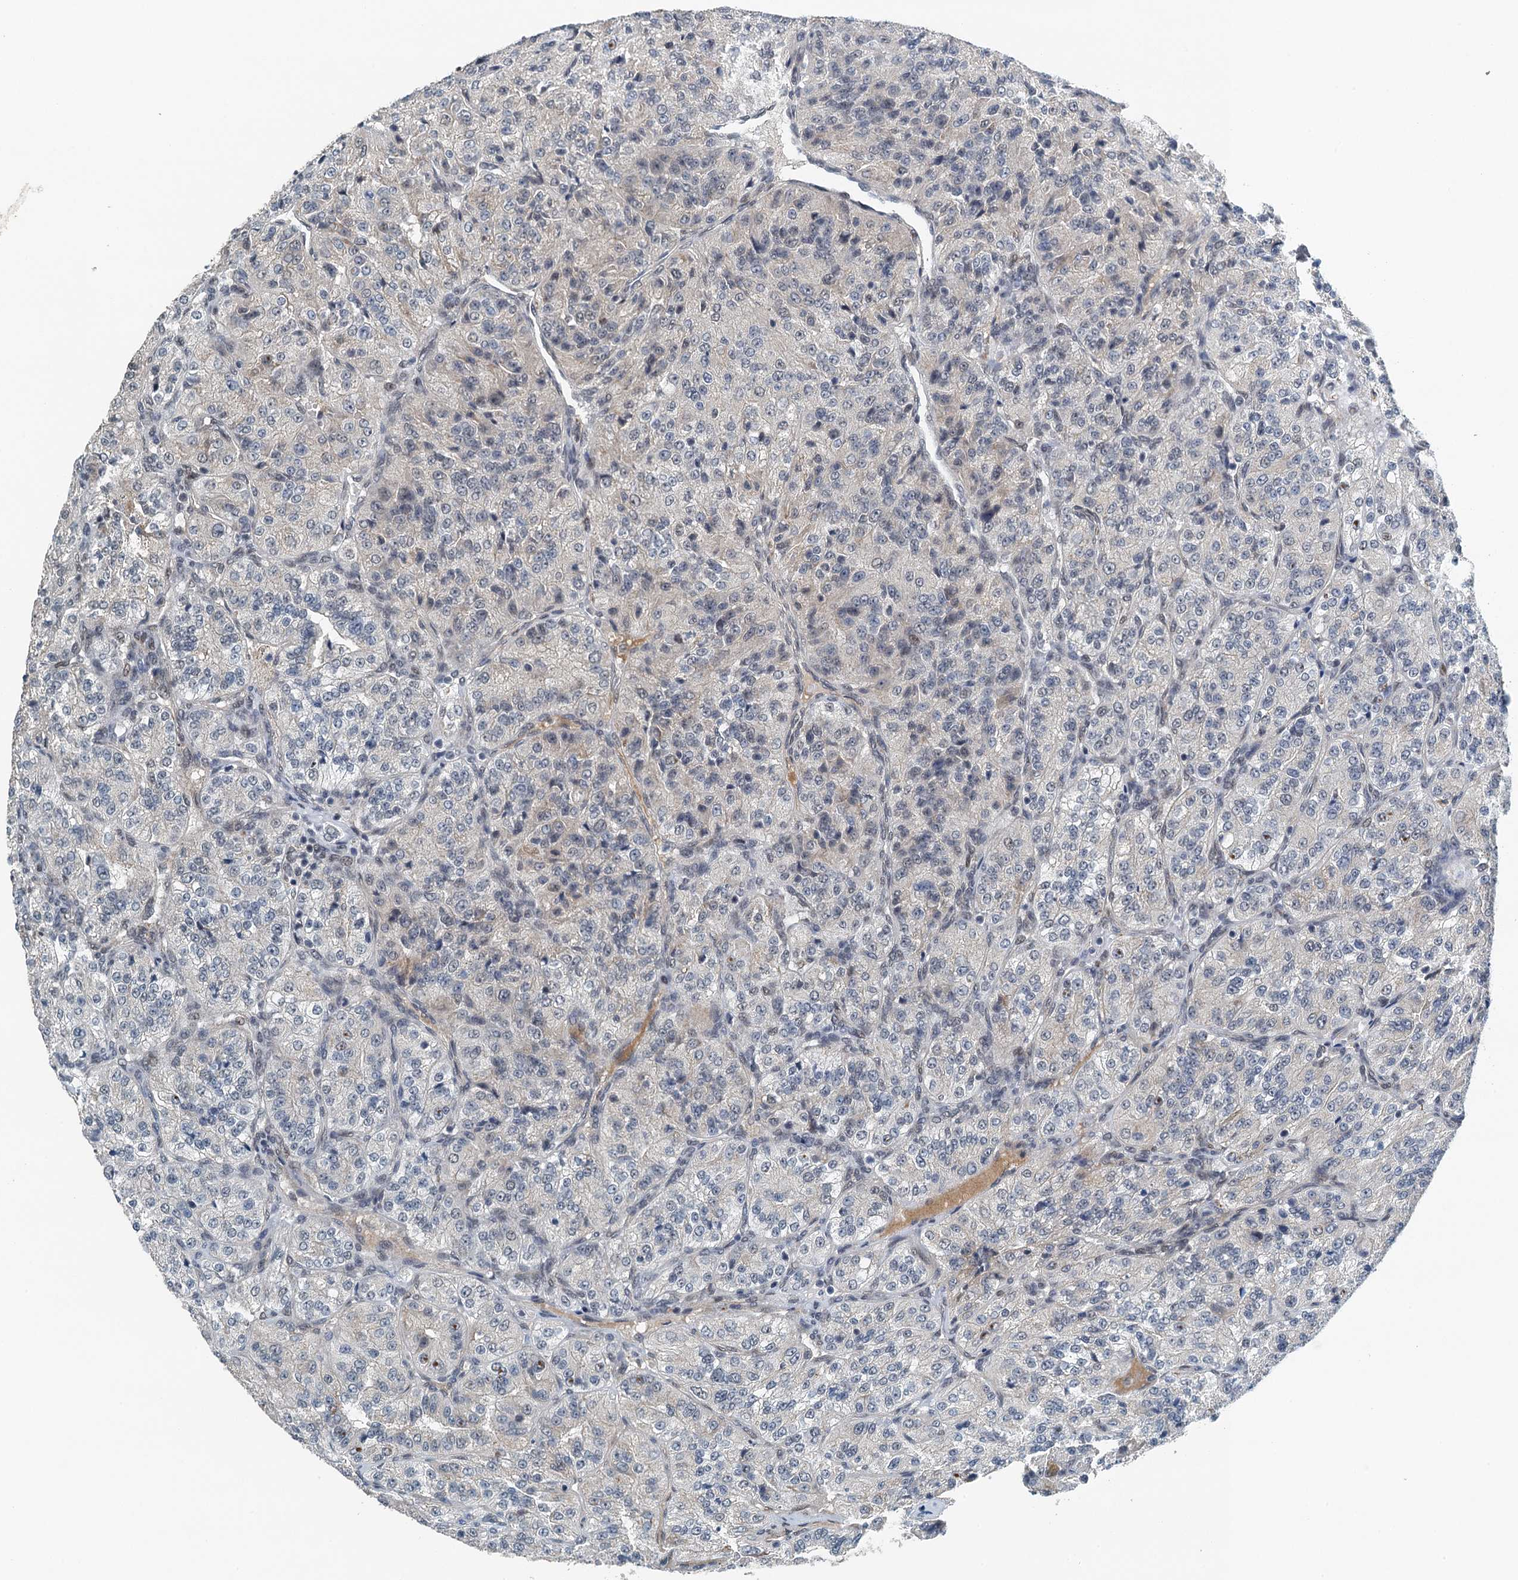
{"staining": {"intensity": "negative", "quantity": "none", "location": "none"}, "tissue": "renal cancer", "cell_type": "Tumor cells", "image_type": "cancer", "snomed": [{"axis": "morphology", "description": "Adenocarcinoma, NOS"}, {"axis": "topography", "description": "Kidney"}], "caption": "Image shows no protein positivity in tumor cells of adenocarcinoma (renal) tissue.", "gene": "MTA3", "patient": {"sex": "female", "age": 63}}